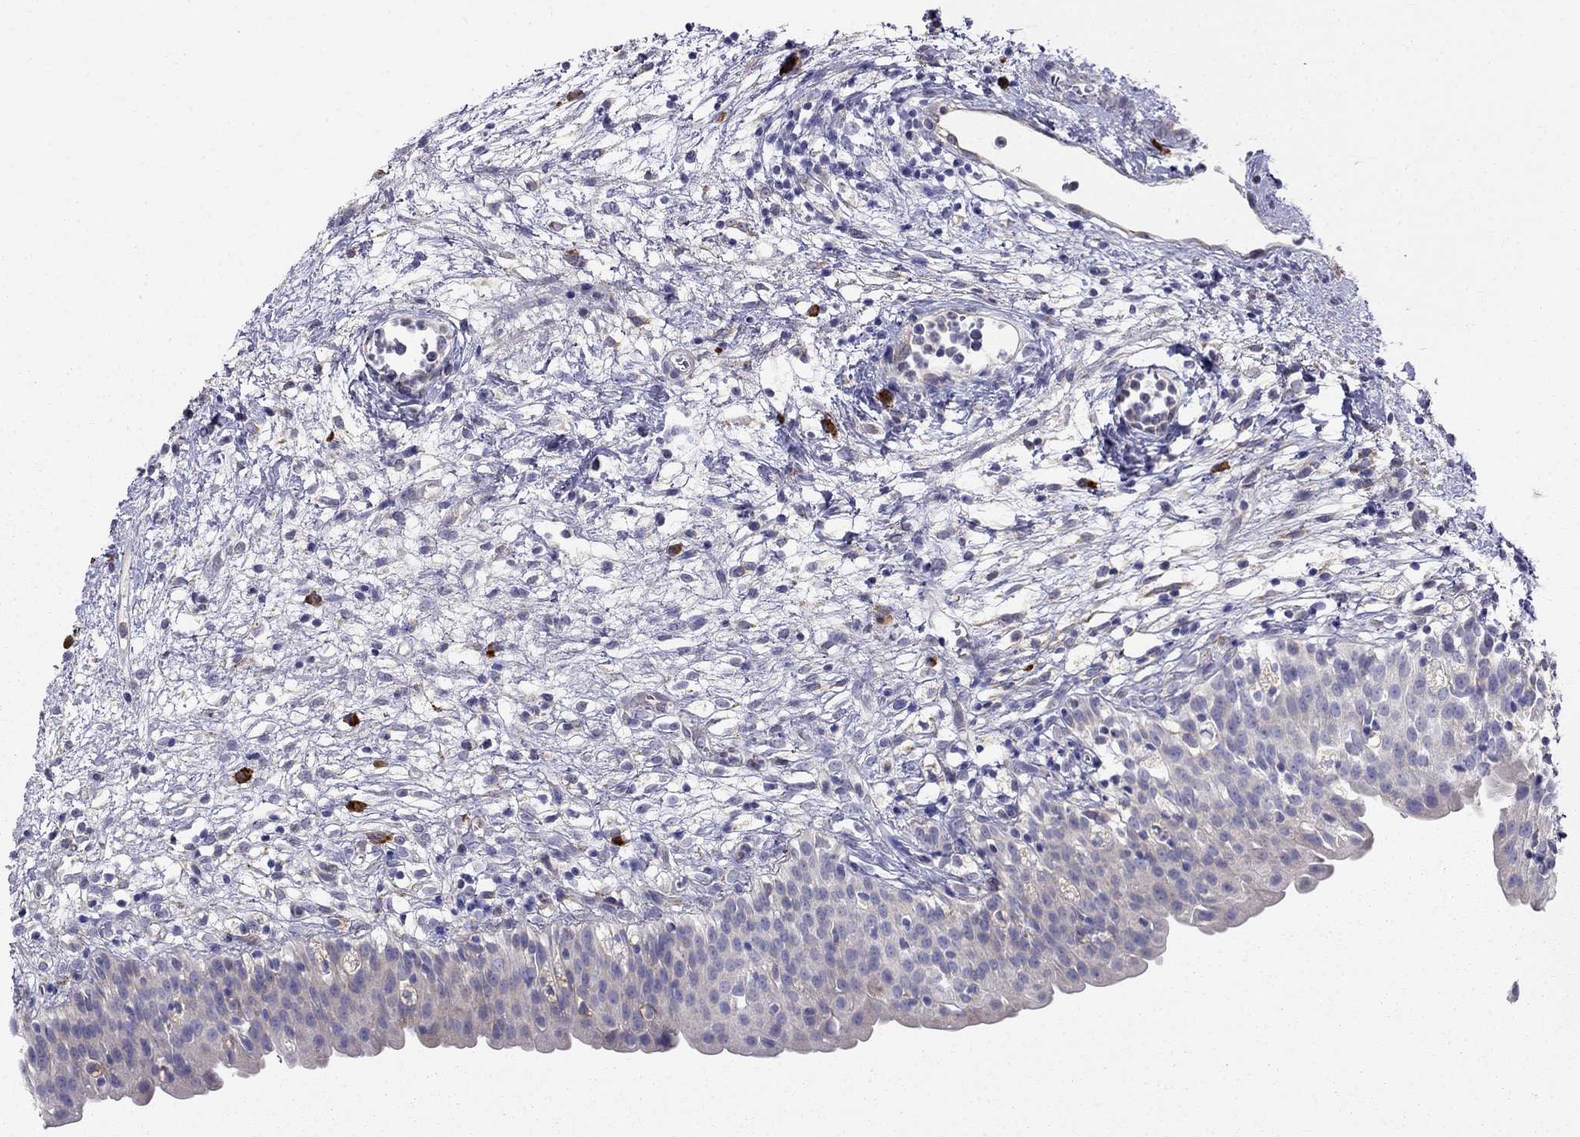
{"staining": {"intensity": "negative", "quantity": "none", "location": "none"}, "tissue": "urinary bladder", "cell_type": "Urothelial cells", "image_type": "normal", "snomed": [{"axis": "morphology", "description": "Normal tissue, NOS"}, {"axis": "topography", "description": "Urinary bladder"}], "caption": "Immunohistochemical staining of normal human urinary bladder reveals no significant positivity in urothelial cells.", "gene": "LONRF2", "patient": {"sex": "male", "age": 76}}